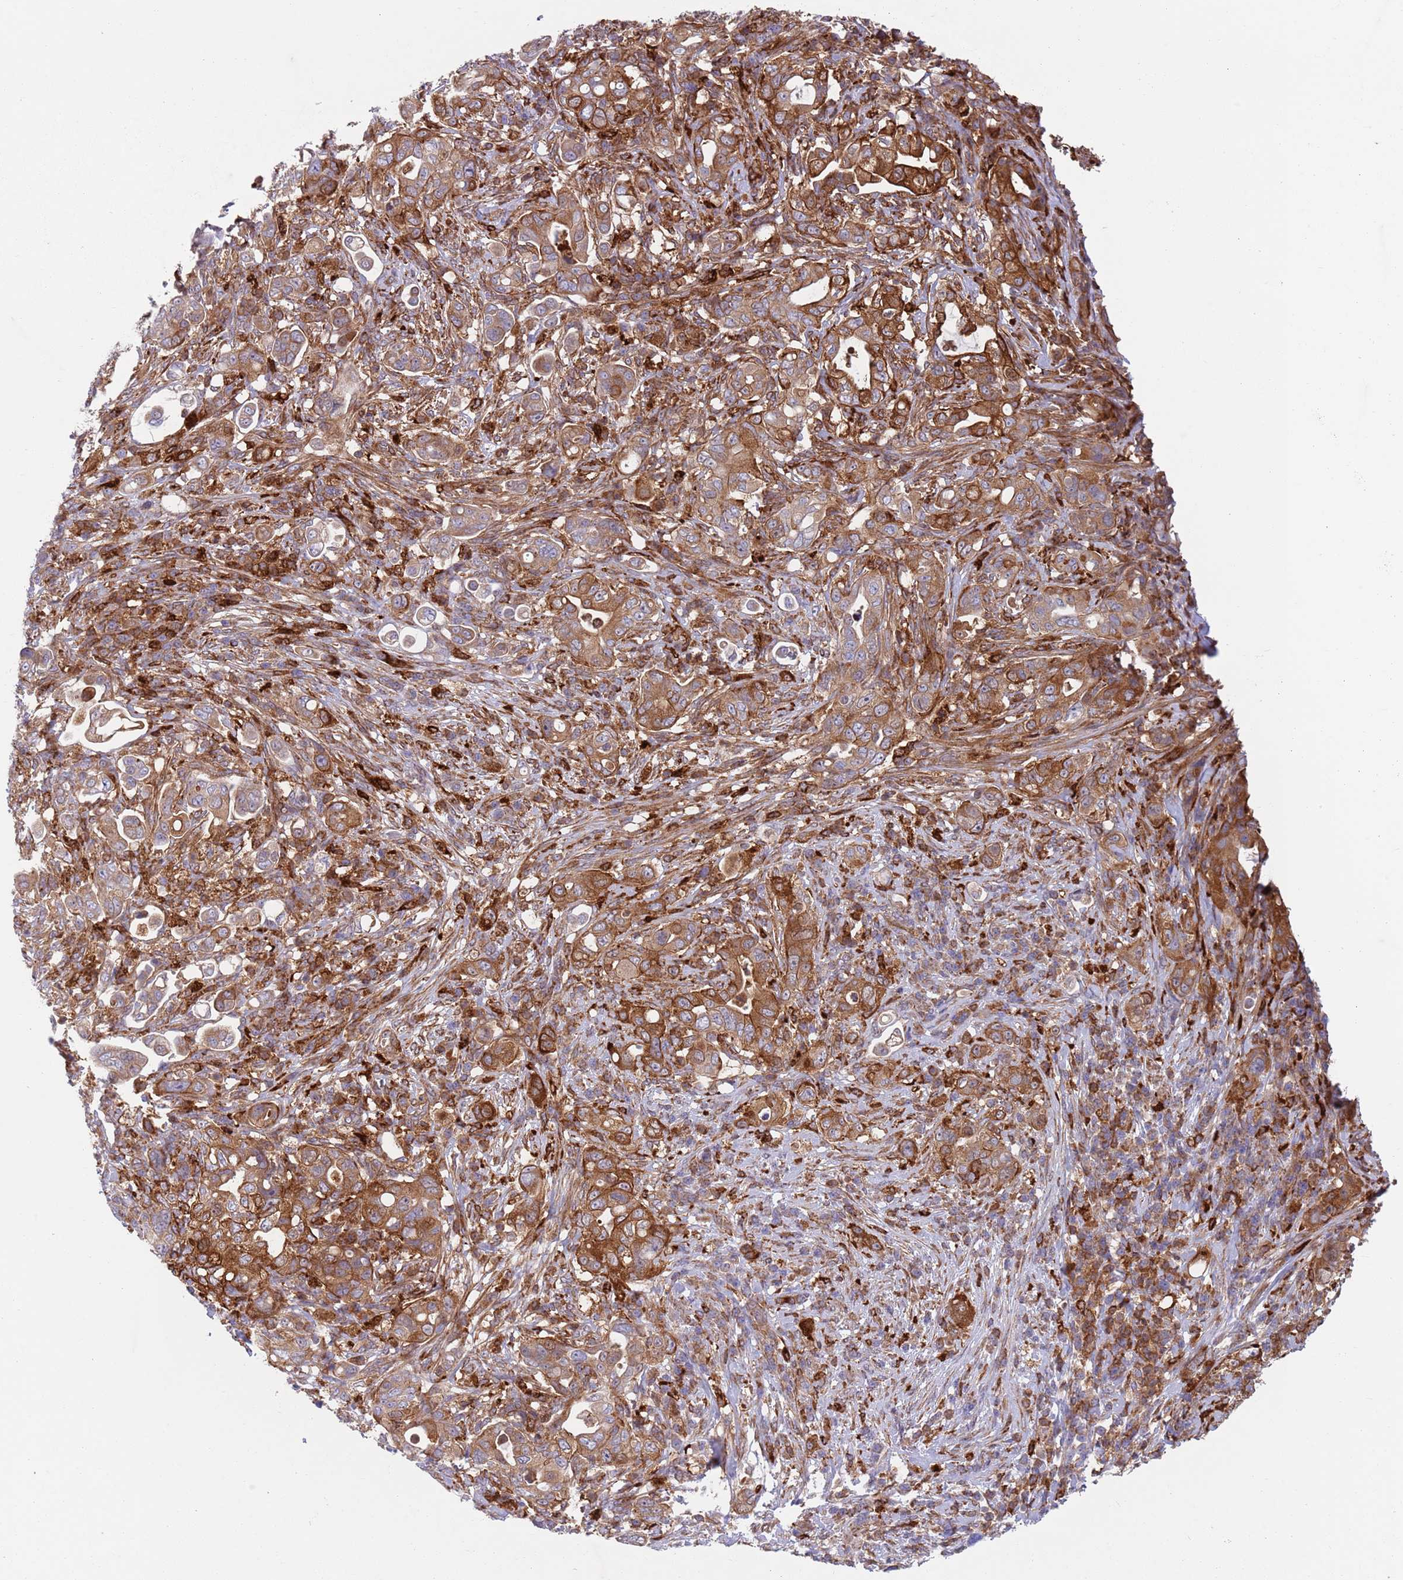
{"staining": {"intensity": "strong", "quantity": ">75%", "location": "cytoplasmic/membranous"}, "tissue": "pancreatic cancer", "cell_type": "Tumor cells", "image_type": "cancer", "snomed": [{"axis": "morphology", "description": "Normal tissue, NOS"}, {"axis": "morphology", "description": "Adenocarcinoma, NOS"}, {"axis": "topography", "description": "Lymph node"}, {"axis": "topography", "description": "Pancreas"}], "caption": "High-power microscopy captured an IHC photomicrograph of pancreatic cancer, revealing strong cytoplasmic/membranous expression in about >75% of tumor cells. (DAB IHC with brightfield microscopy, high magnification).", "gene": "ZMYM5", "patient": {"sex": "female", "age": 67}}